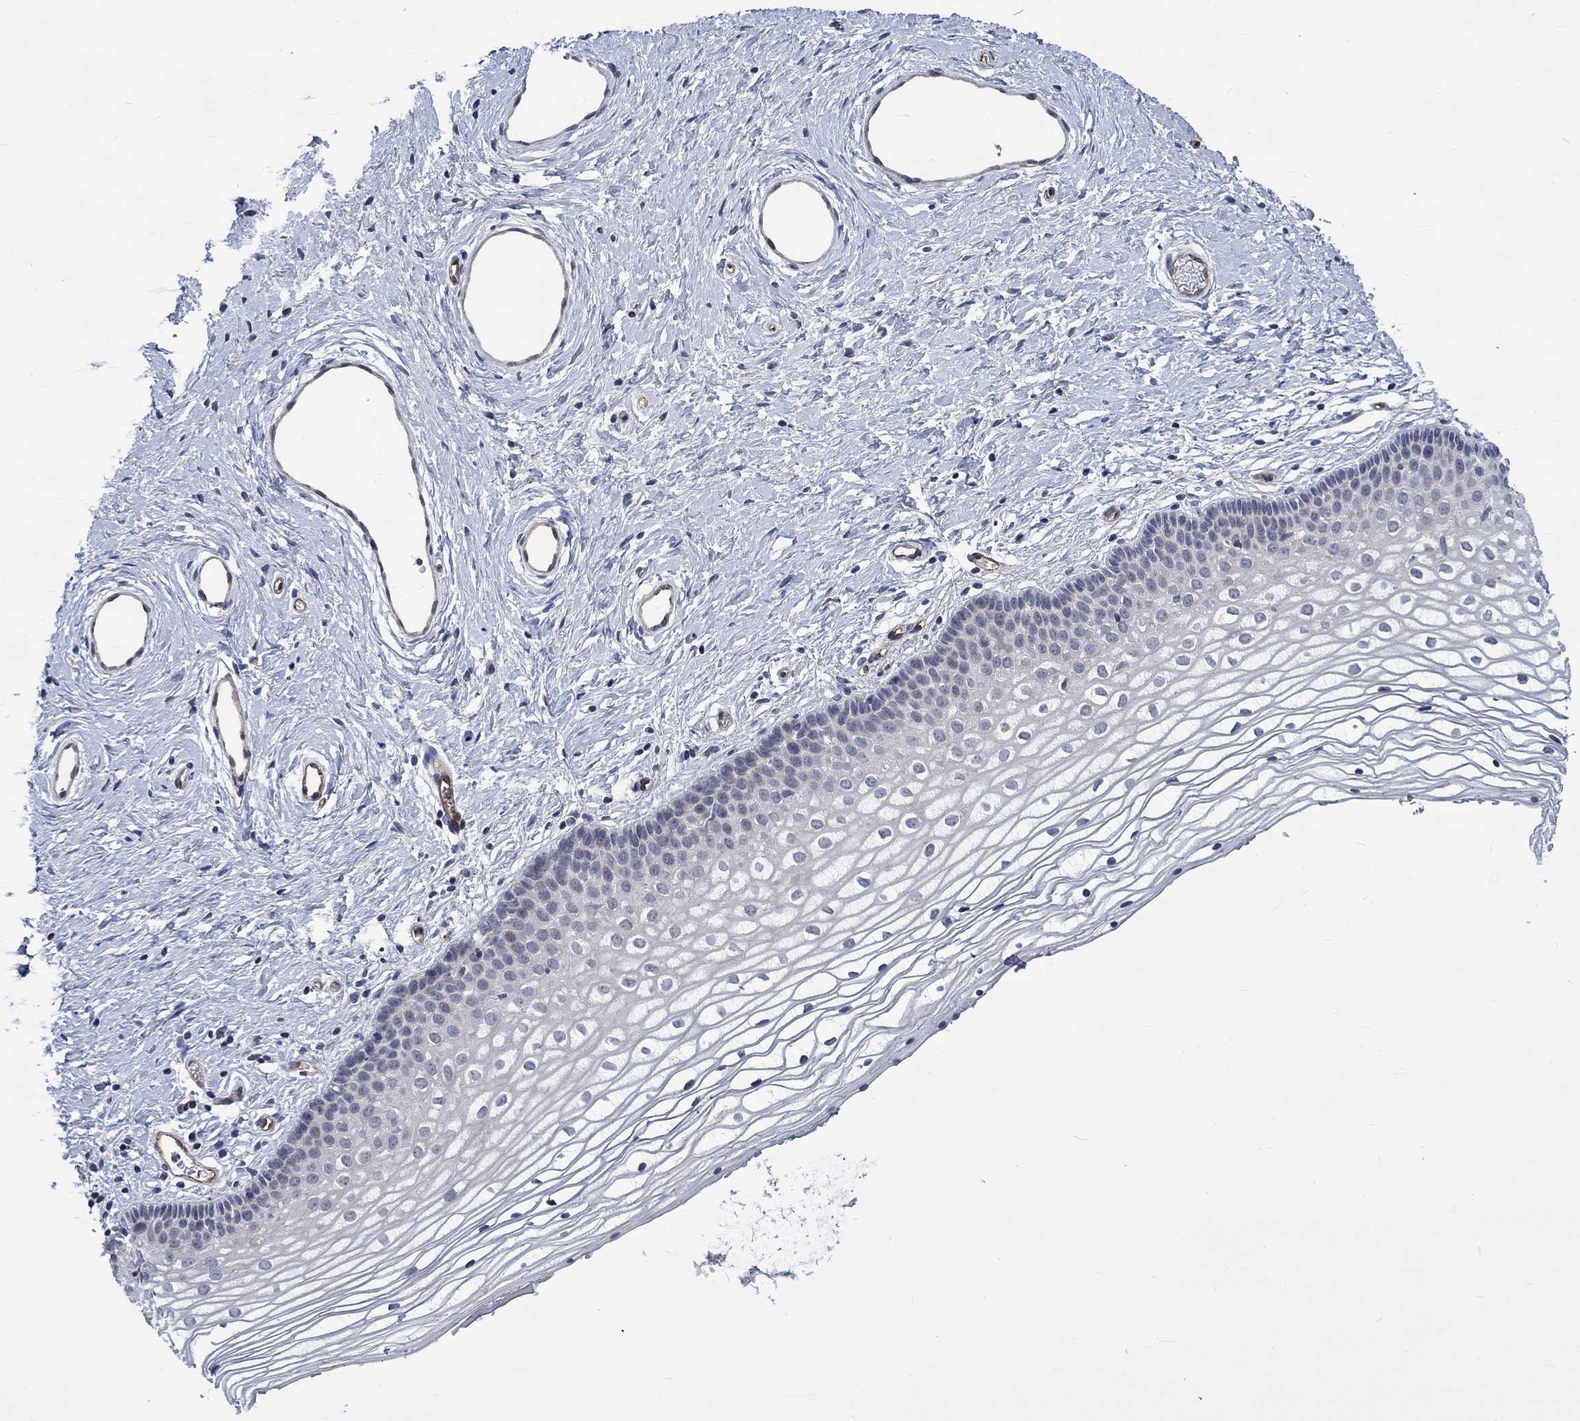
{"staining": {"intensity": "negative", "quantity": "none", "location": "none"}, "tissue": "vagina", "cell_type": "Squamous epithelial cells", "image_type": "normal", "snomed": [{"axis": "morphology", "description": "Normal tissue, NOS"}, {"axis": "topography", "description": "Vagina"}], "caption": "Immunohistochemistry of benign vagina exhibits no staining in squamous epithelial cells.", "gene": "GJA5", "patient": {"sex": "female", "age": 36}}